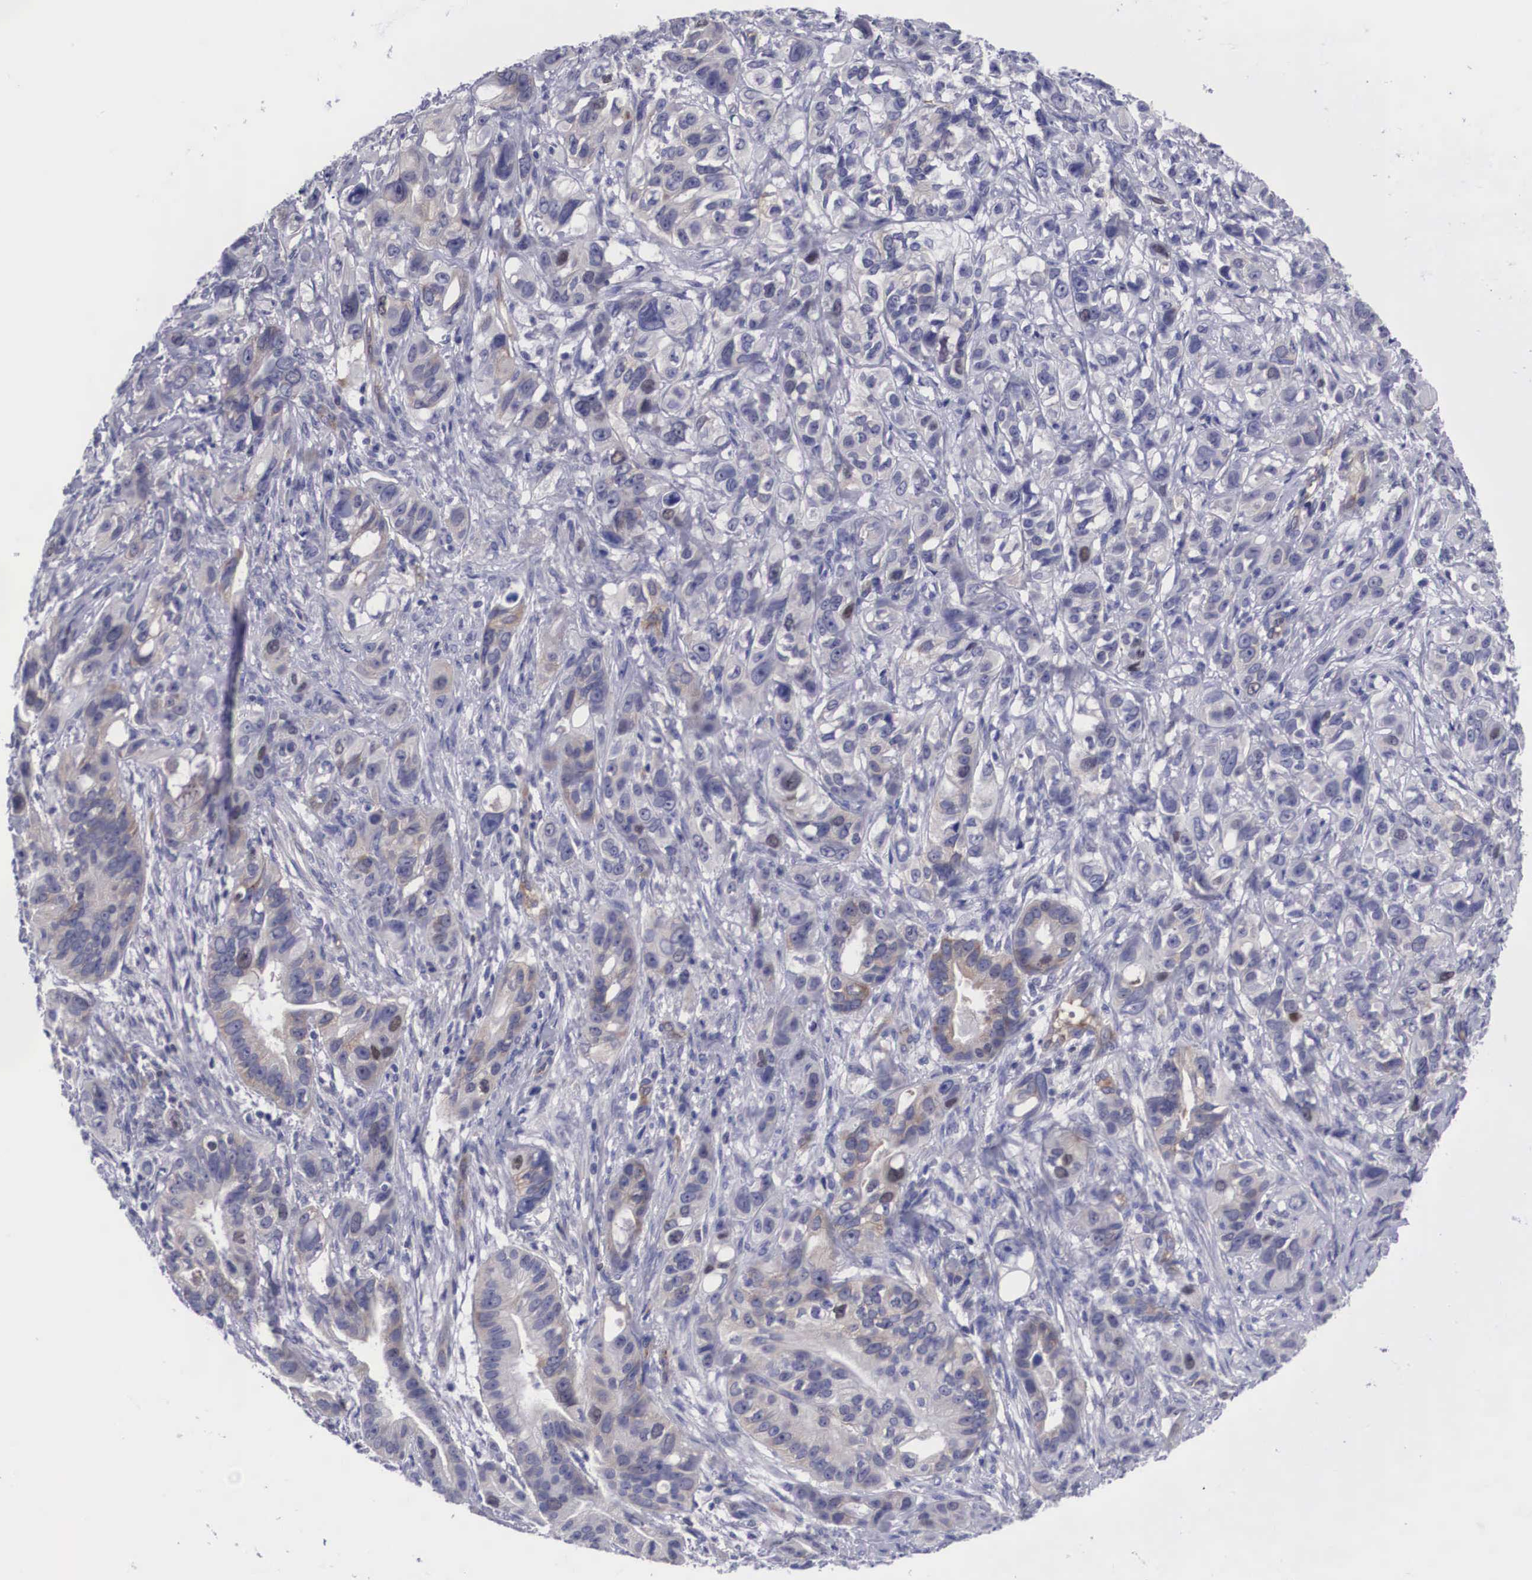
{"staining": {"intensity": "weak", "quantity": "25%-75%", "location": "cytoplasmic/membranous"}, "tissue": "stomach cancer", "cell_type": "Tumor cells", "image_type": "cancer", "snomed": [{"axis": "morphology", "description": "Adenocarcinoma, NOS"}, {"axis": "topography", "description": "Stomach, upper"}], "caption": "There is low levels of weak cytoplasmic/membranous staining in tumor cells of adenocarcinoma (stomach), as demonstrated by immunohistochemical staining (brown color).", "gene": "MAST4", "patient": {"sex": "male", "age": 47}}